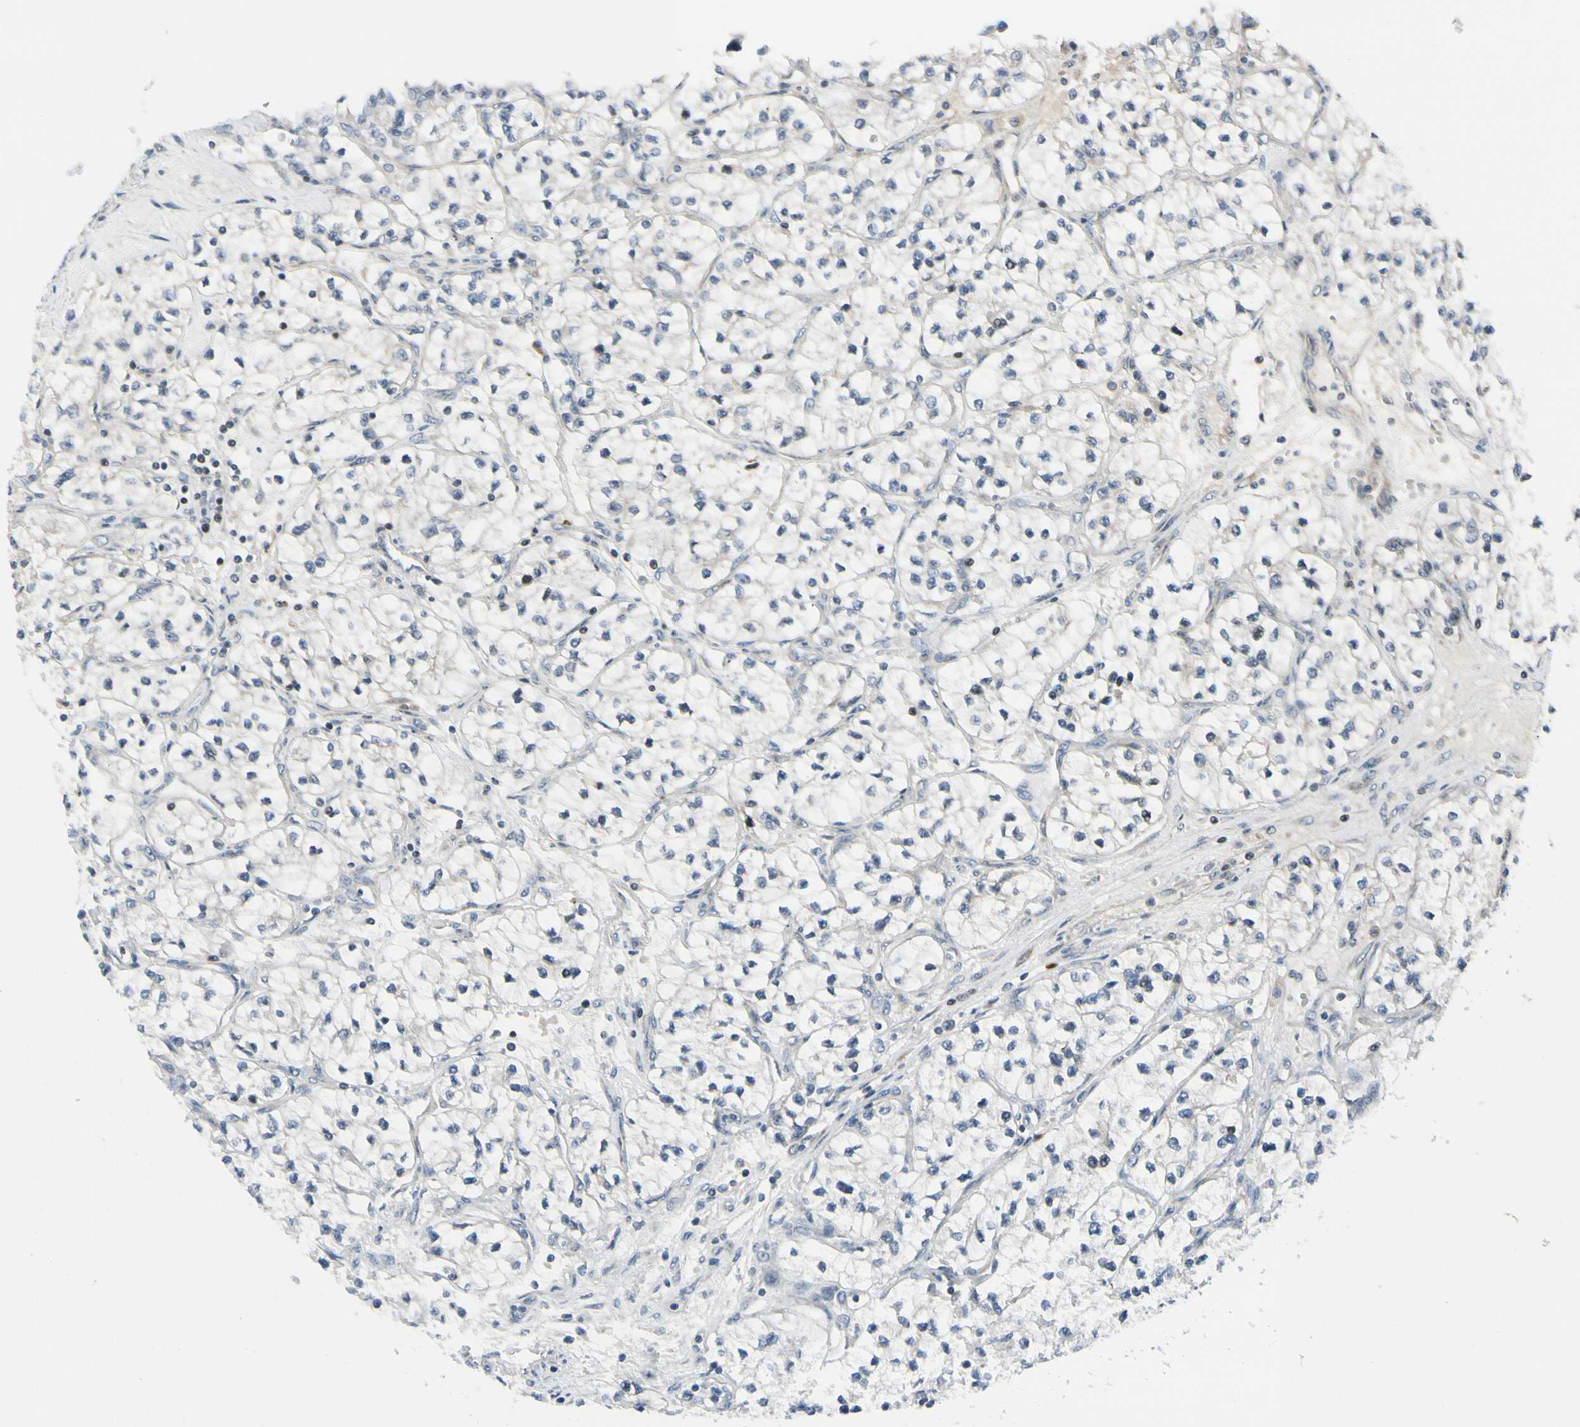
{"staining": {"intensity": "negative", "quantity": "none", "location": "none"}, "tissue": "renal cancer", "cell_type": "Tumor cells", "image_type": "cancer", "snomed": [{"axis": "morphology", "description": "Adenocarcinoma, NOS"}, {"axis": "topography", "description": "Kidney"}], "caption": "Human renal cancer (adenocarcinoma) stained for a protein using IHC demonstrates no expression in tumor cells.", "gene": "NPDC1", "patient": {"sex": "female", "age": 57}}